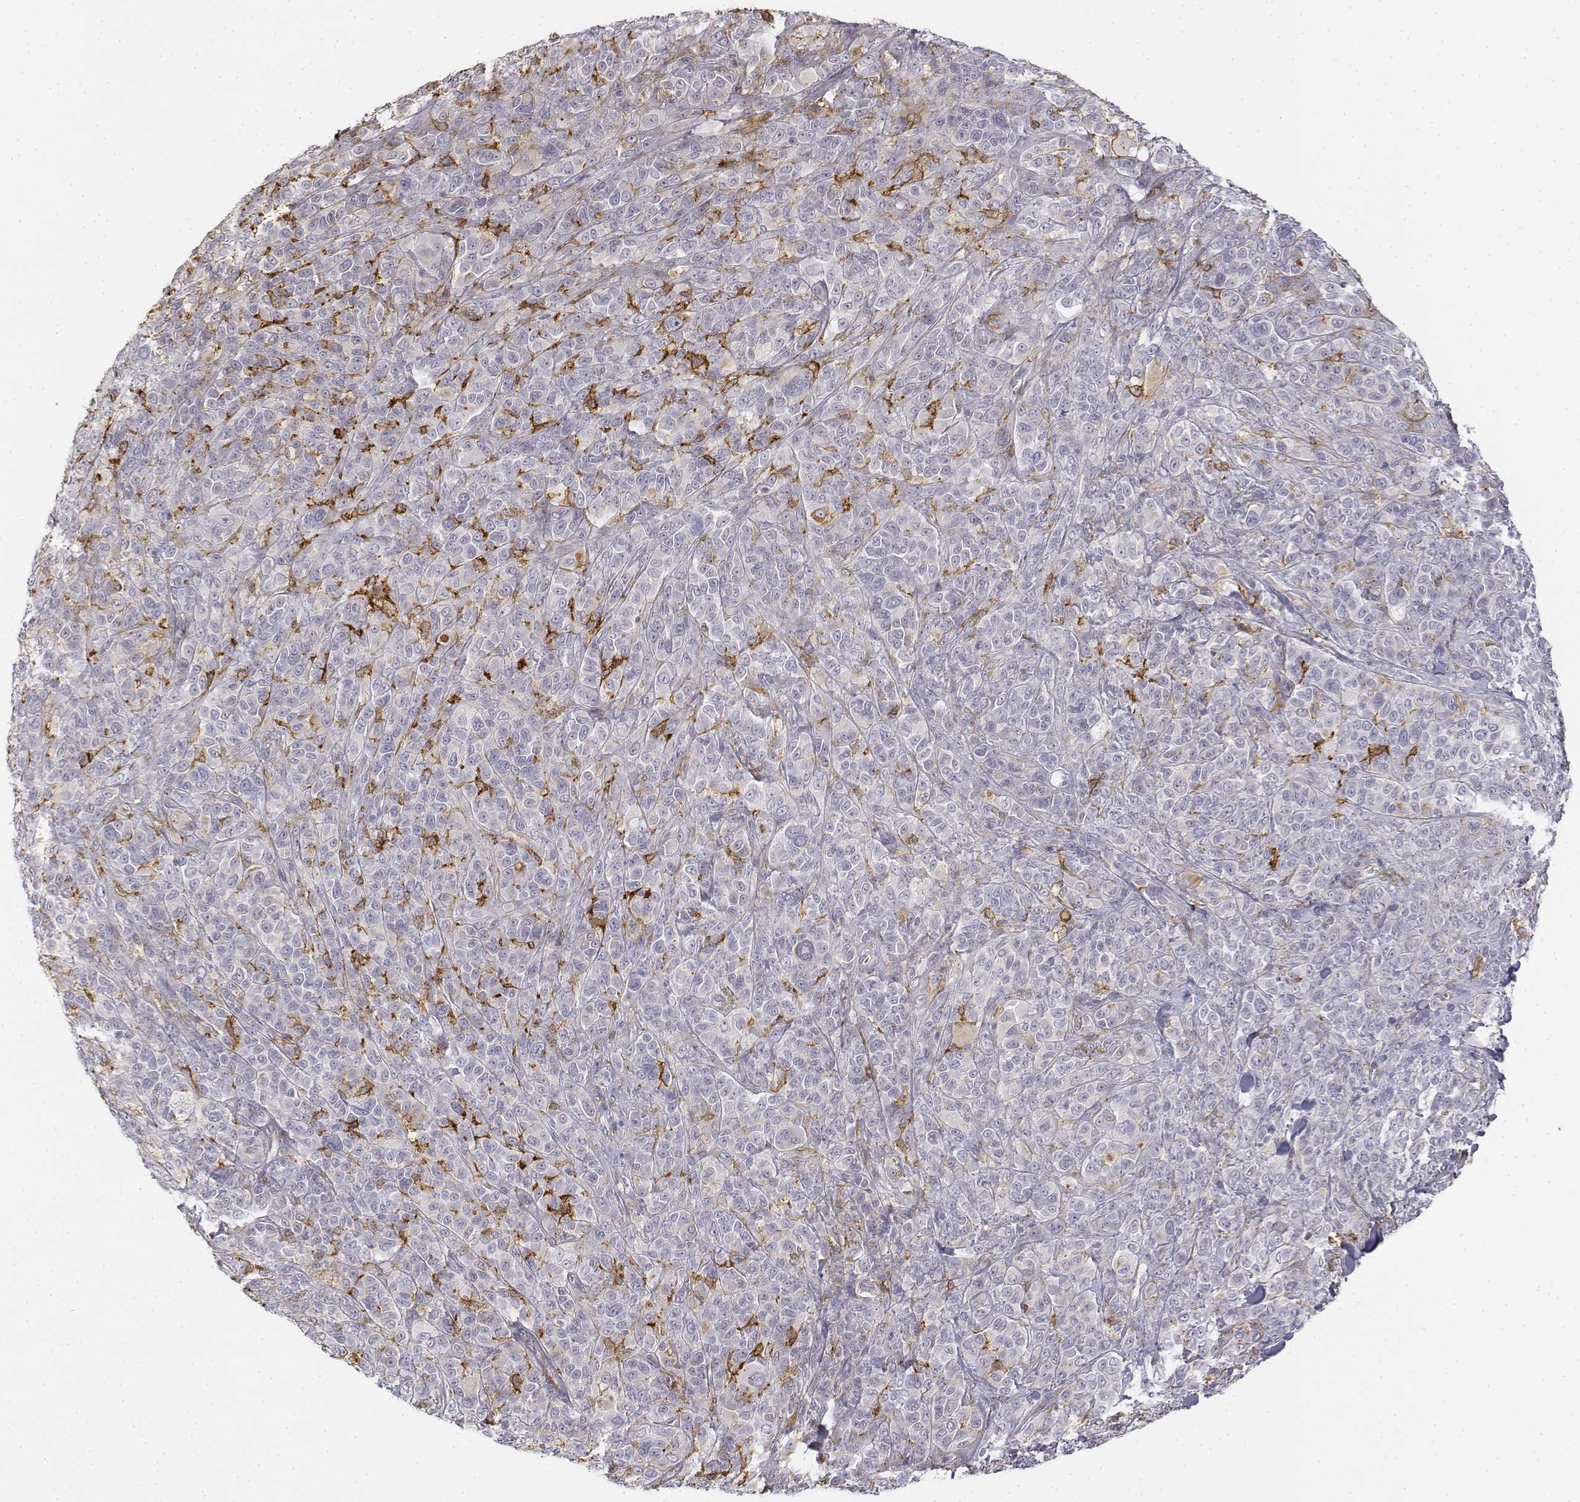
{"staining": {"intensity": "negative", "quantity": "none", "location": "none"}, "tissue": "melanoma", "cell_type": "Tumor cells", "image_type": "cancer", "snomed": [{"axis": "morphology", "description": "Malignant melanoma, NOS"}, {"axis": "topography", "description": "Skin"}], "caption": "Immunohistochemistry of human malignant melanoma demonstrates no positivity in tumor cells.", "gene": "CD14", "patient": {"sex": "female", "age": 87}}